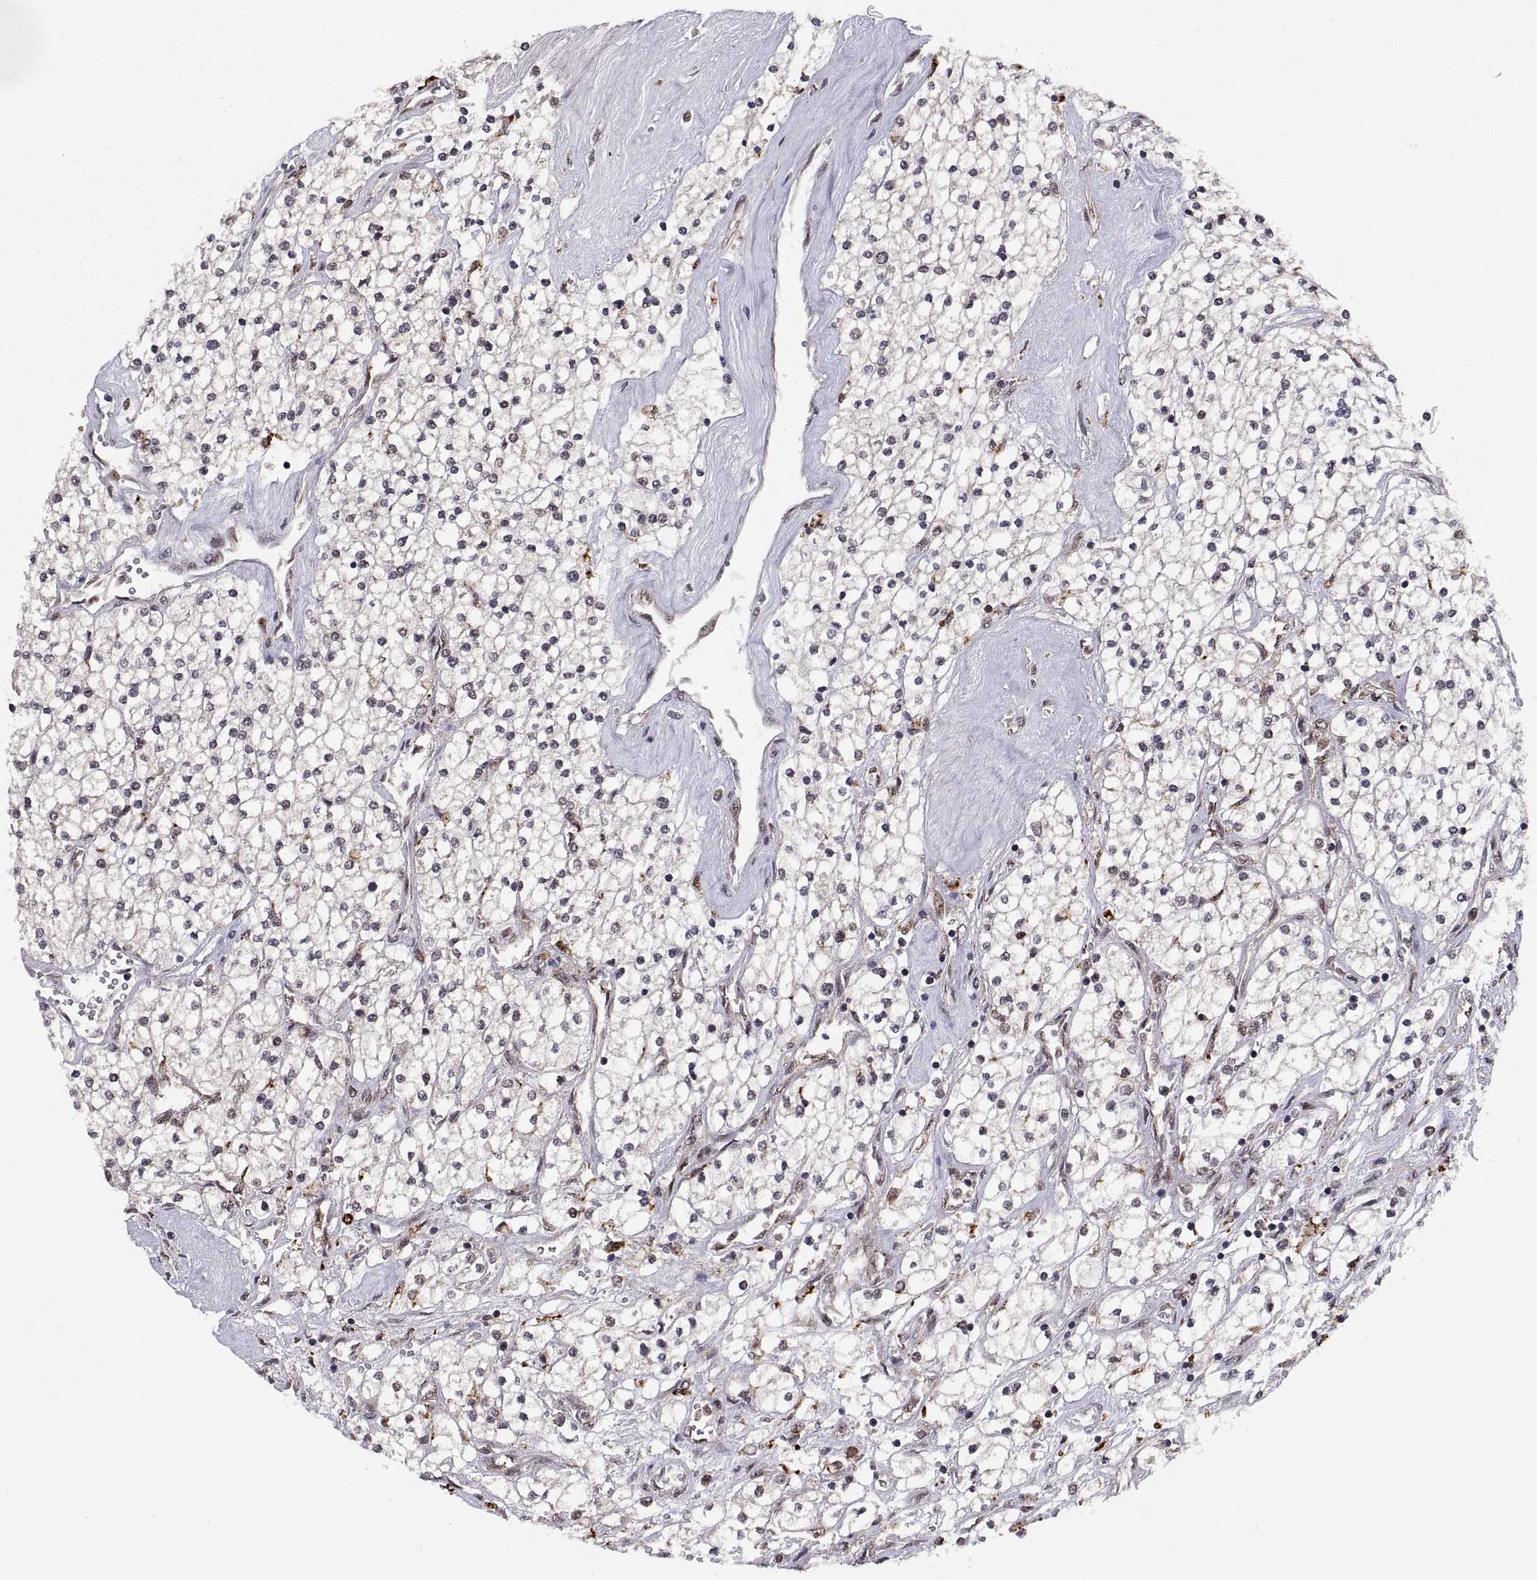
{"staining": {"intensity": "negative", "quantity": "none", "location": "none"}, "tissue": "renal cancer", "cell_type": "Tumor cells", "image_type": "cancer", "snomed": [{"axis": "morphology", "description": "Adenocarcinoma, NOS"}, {"axis": "topography", "description": "Kidney"}], "caption": "Immunohistochemistry (IHC) histopathology image of neoplastic tissue: human renal cancer stained with DAB displays no significant protein positivity in tumor cells. (DAB immunohistochemistry (IHC), high magnification).", "gene": "PSMC2", "patient": {"sex": "male", "age": 80}}